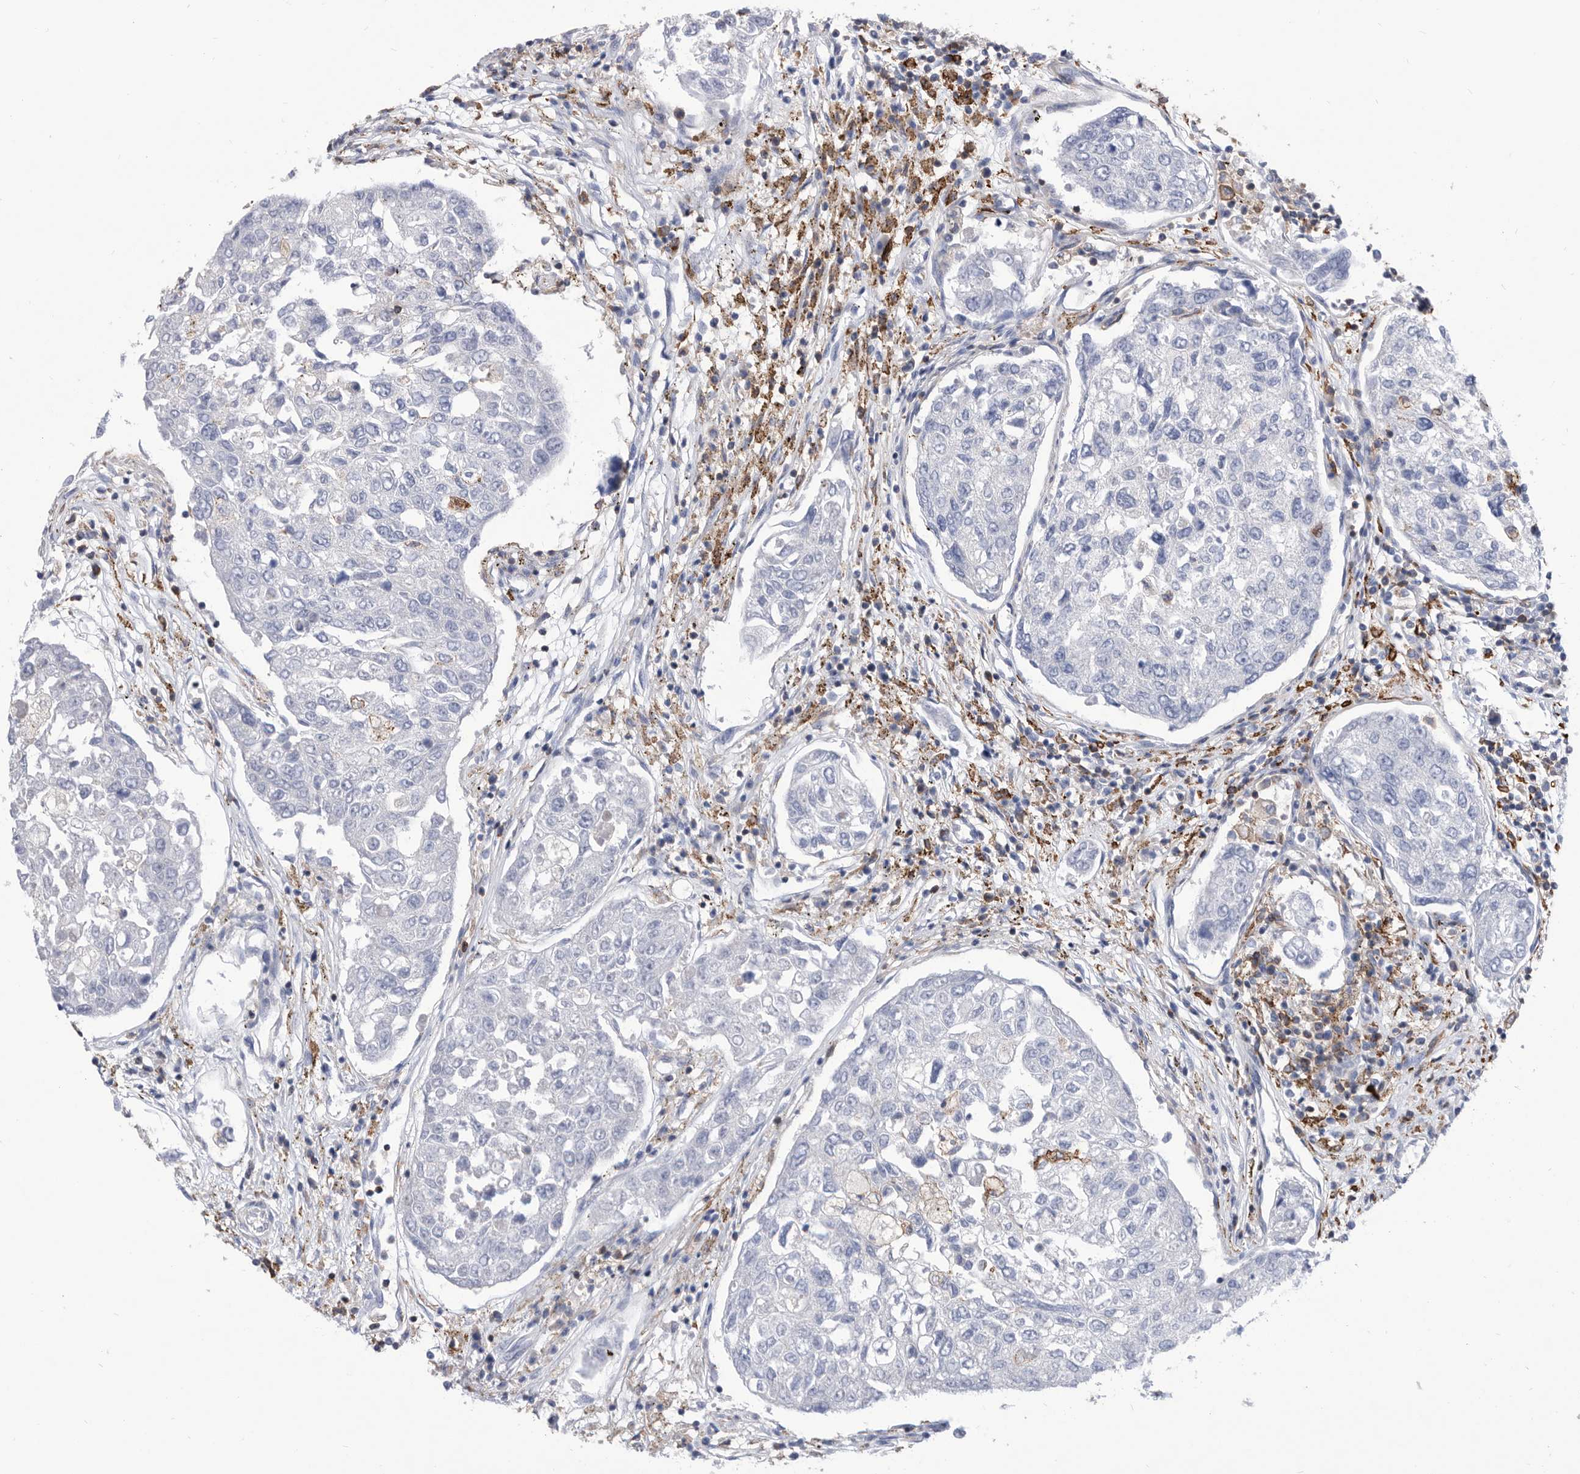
{"staining": {"intensity": "negative", "quantity": "none", "location": "none"}, "tissue": "urothelial cancer", "cell_type": "Tumor cells", "image_type": "cancer", "snomed": [{"axis": "morphology", "description": "Urothelial carcinoma, High grade"}, {"axis": "topography", "description": "Lymph node"}, {"axis": "topography", "description": "Urinary bladder"}], "caption": "High-grade urothelial carcinoma stained for a protein using immunohistochemistry exhibits no positivity tumor cells.", "gene": "SMG7", "patient": {"sex": "male", "age": 51}}